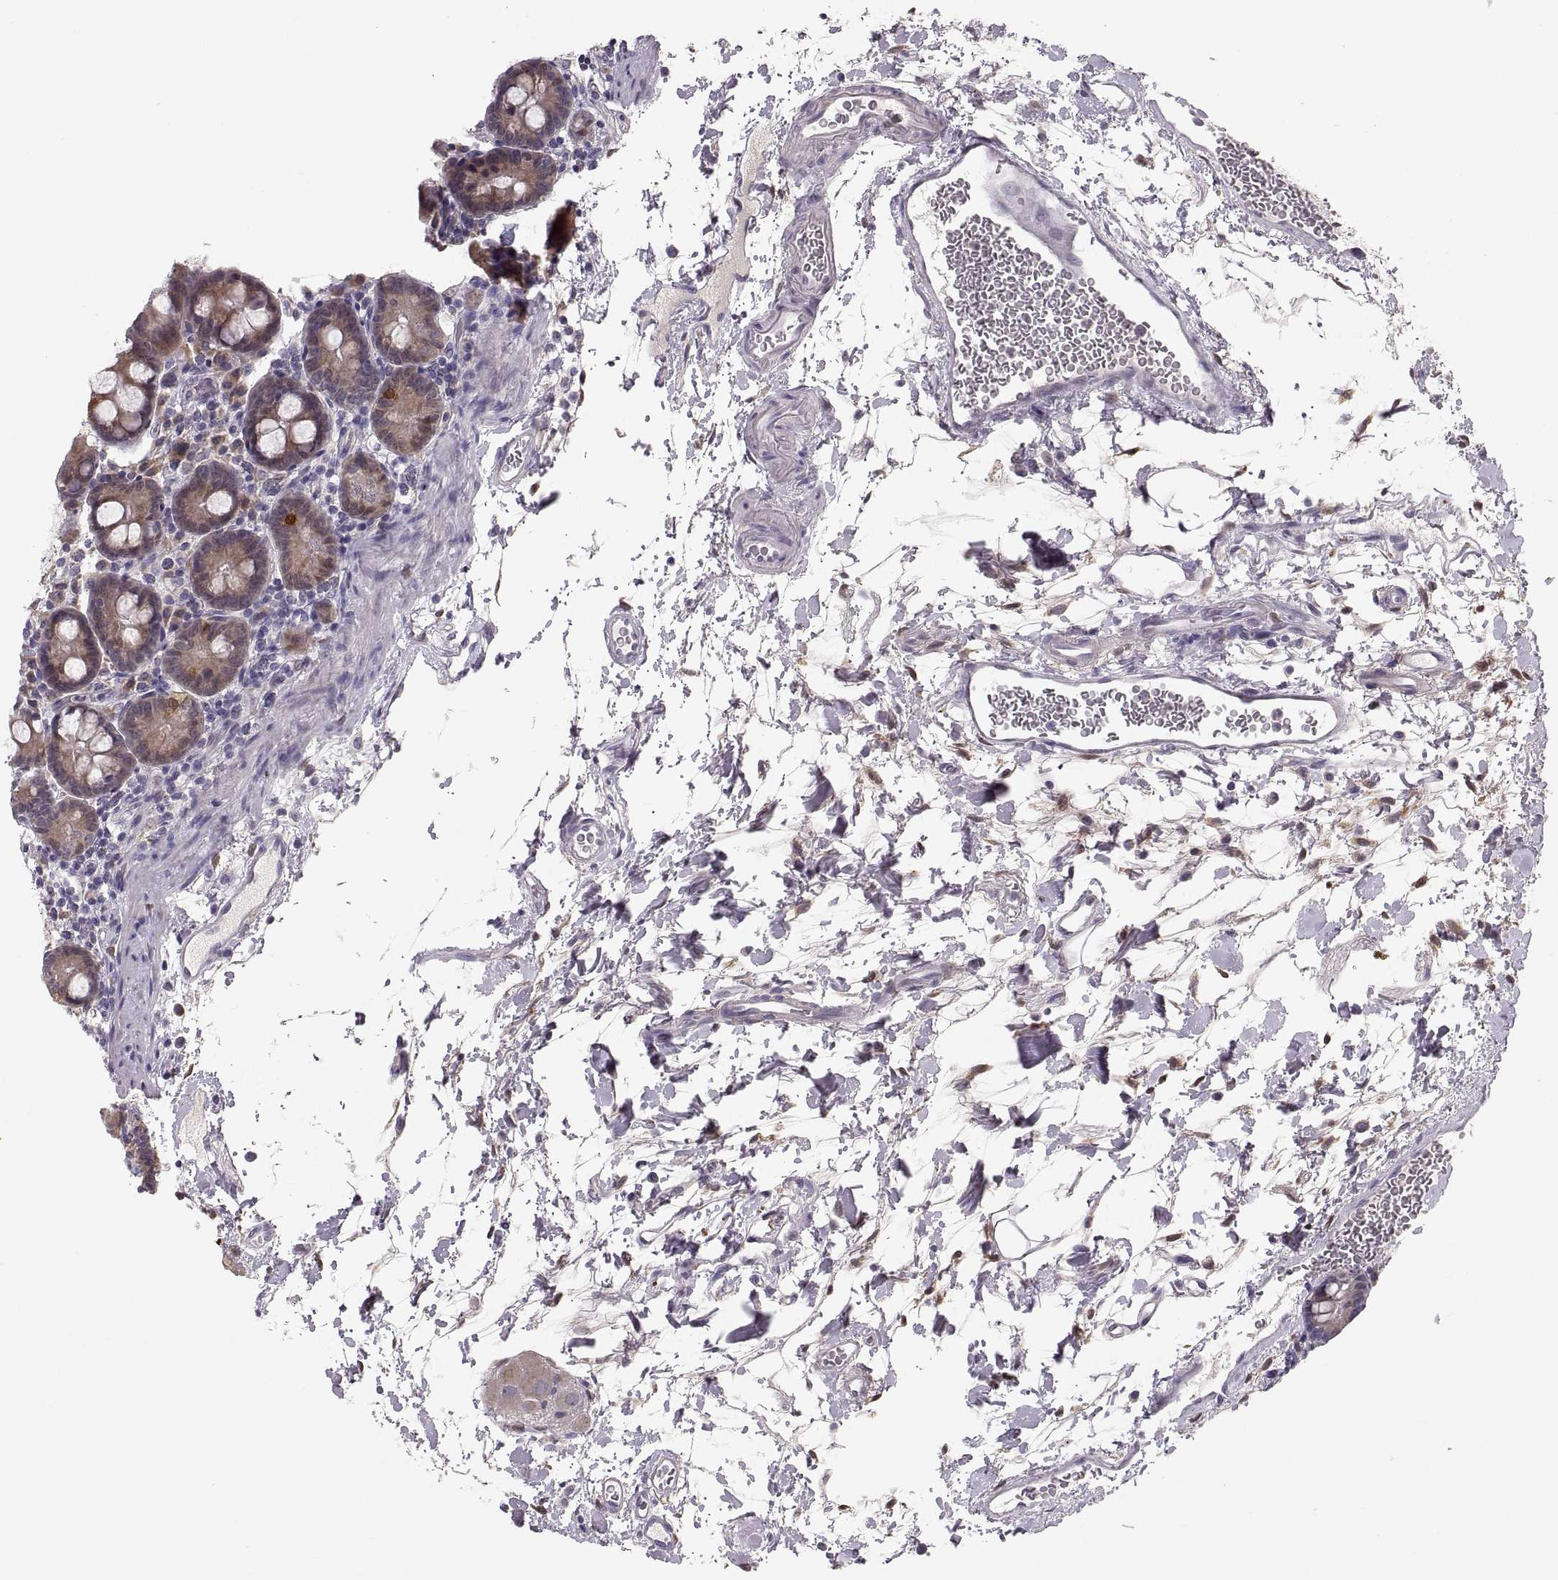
{"staining": {"intensity": "moderate", "quantity": "25%-75%", "location": "cytoplasmic/membranous"}, "tissue": "small intestine", "cell_type": "Glandular cells", "image_type": "normal", "snomed": [{"axis": "morphology", "description": "Normal tissue, NOS"}, {"axis": "topography", "description": "Small intestine"}], "caption": "The photomicrograph shows a brown stain indicating the presence of a protein in the cytoplasmic/membranous of glandular cells in small intestine. The protein is shown in brown color, while the nuclei are stained blue.", "gene": "ADH6", "patient": {"sex": "female", "age": 44}}